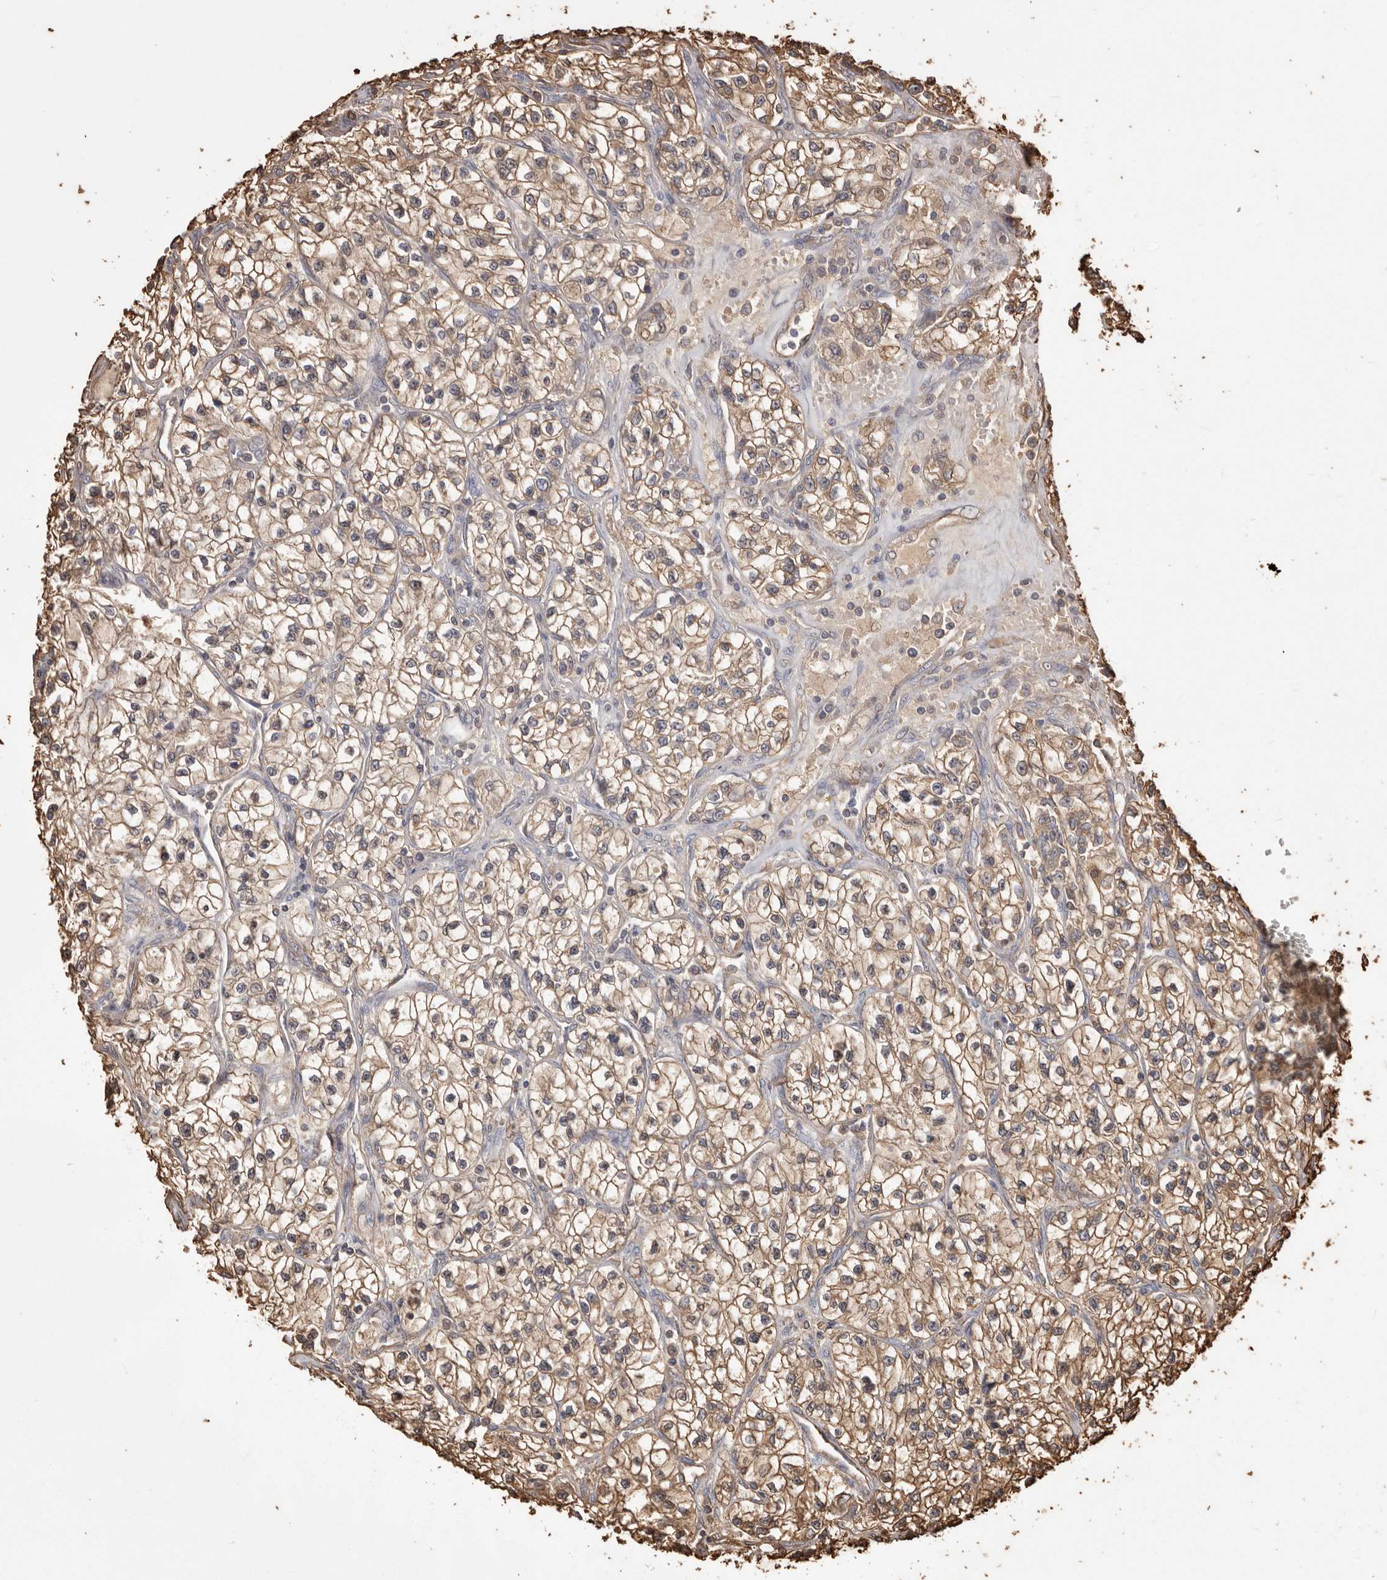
{"staining": {"intensity": "moderate", "quantity": ">75%", "location": "cytoplasmic/membranous"}, "tissue": "renal cancer", "cell_type": "Tumor cells", "image_type": "cancer", "snomed": [{"axis": "morphology", "description": "Adenocarcinoma, NOS"}, {"axis": "topography", "description": "Kidney"}], "caption": "Approximately >75% of tumor cells in human renal cancer show moderate cytoplasmic/membranous protein positivity as visualized by brown immunohistochemical staining.", "gene": "PKM", "patient": {"sex": "female", "age": 57}}